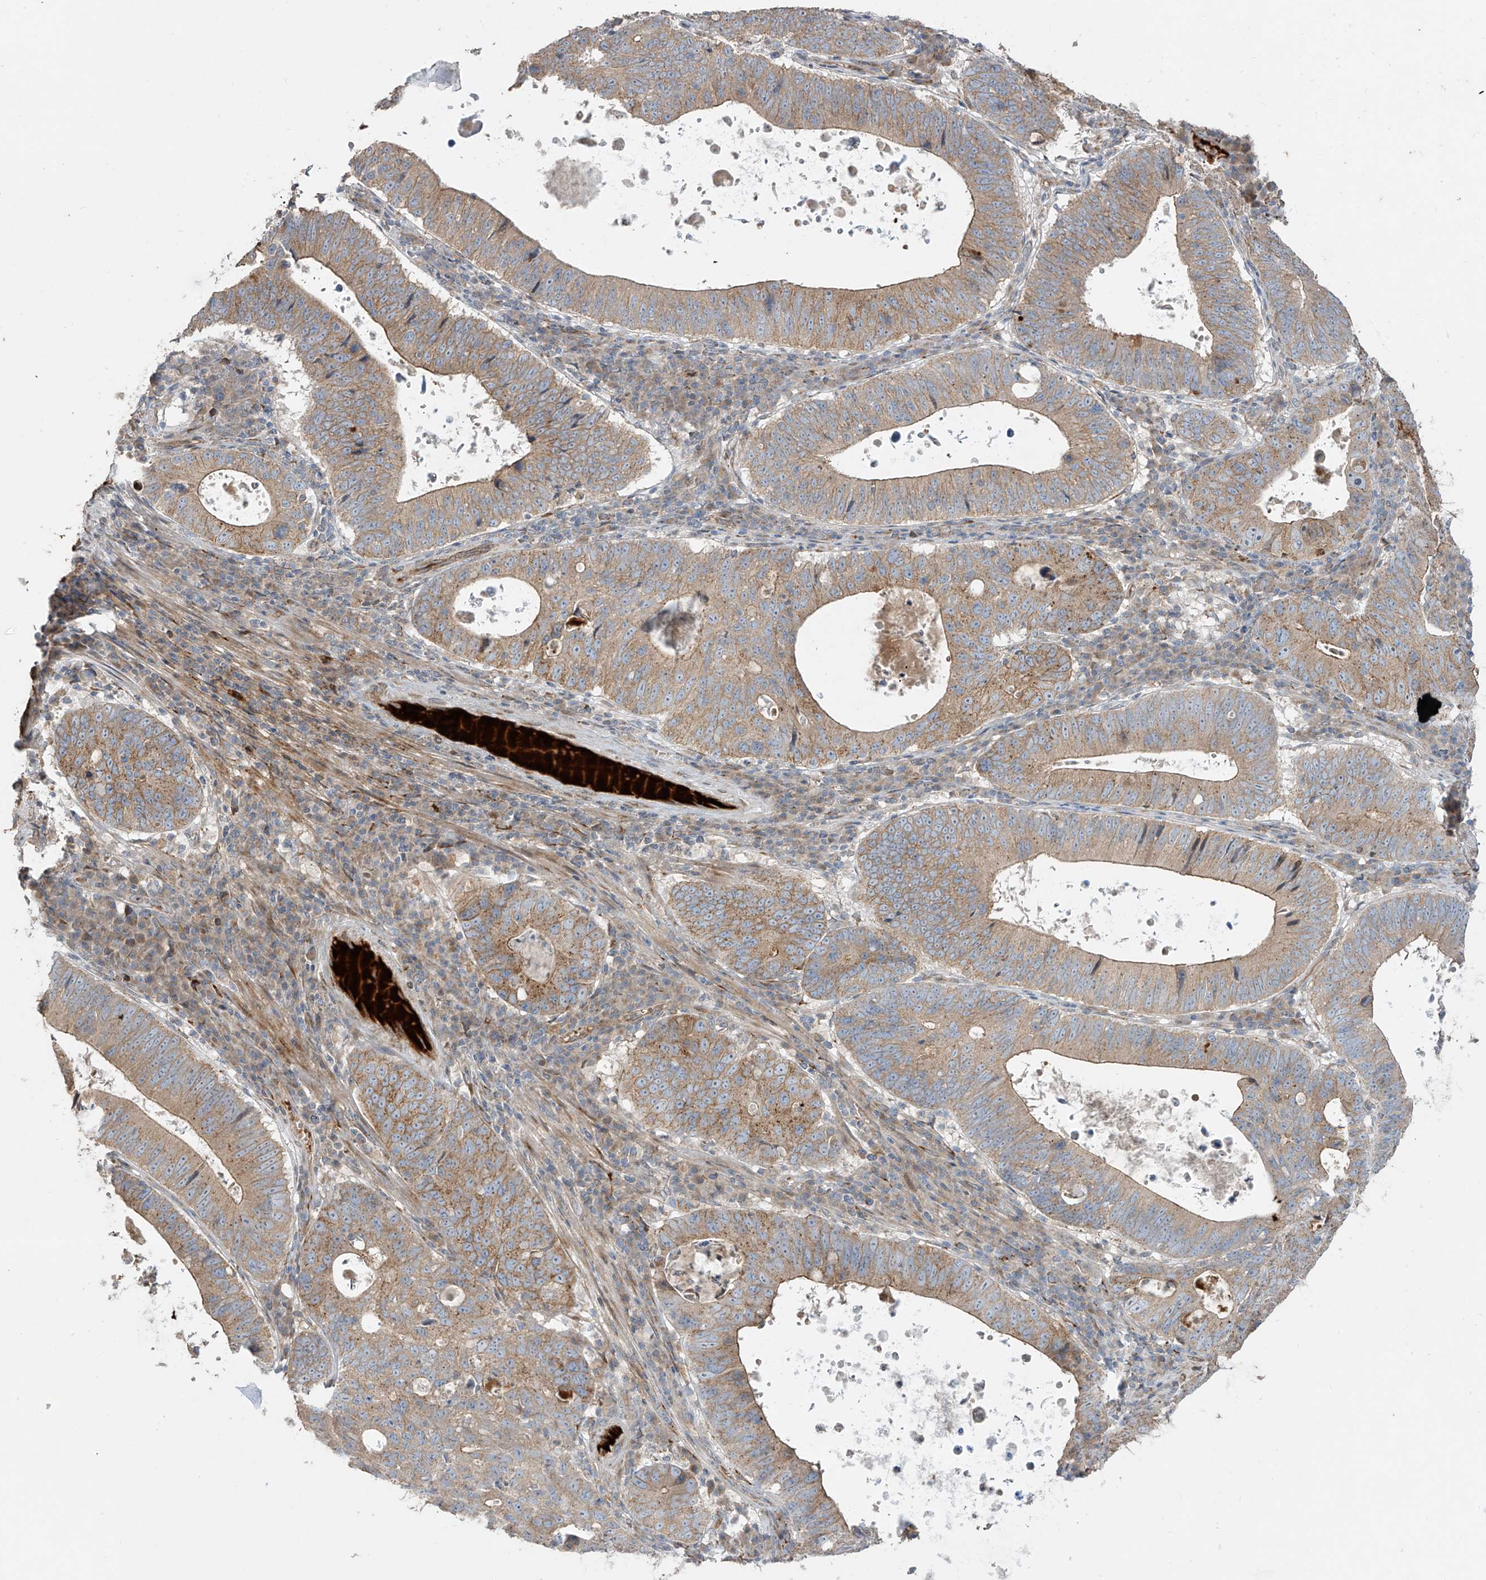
{"staining": {"intensity": "moderate", "quantity": ">75%", "location": "cytoplasmic/membranous"}, "tissue": "stomach cancer", "cell_type": "Tumor cells", "image_type": "cancer", "snomed": [{"axis": "morphology", "description": "Adenocarcinoma, NOS"}, {"axis": "topography", "description": "Stomach"}], "caption": "This is an image of immunohistochemistry (IHC) staining of stomach cancer (adenocarcinoma), which shows moderate positivity in the cytoplasmic/membranous of tumor cells.", "gene": "ABTB1", "patient": {"sex": "male", "age": 59}}